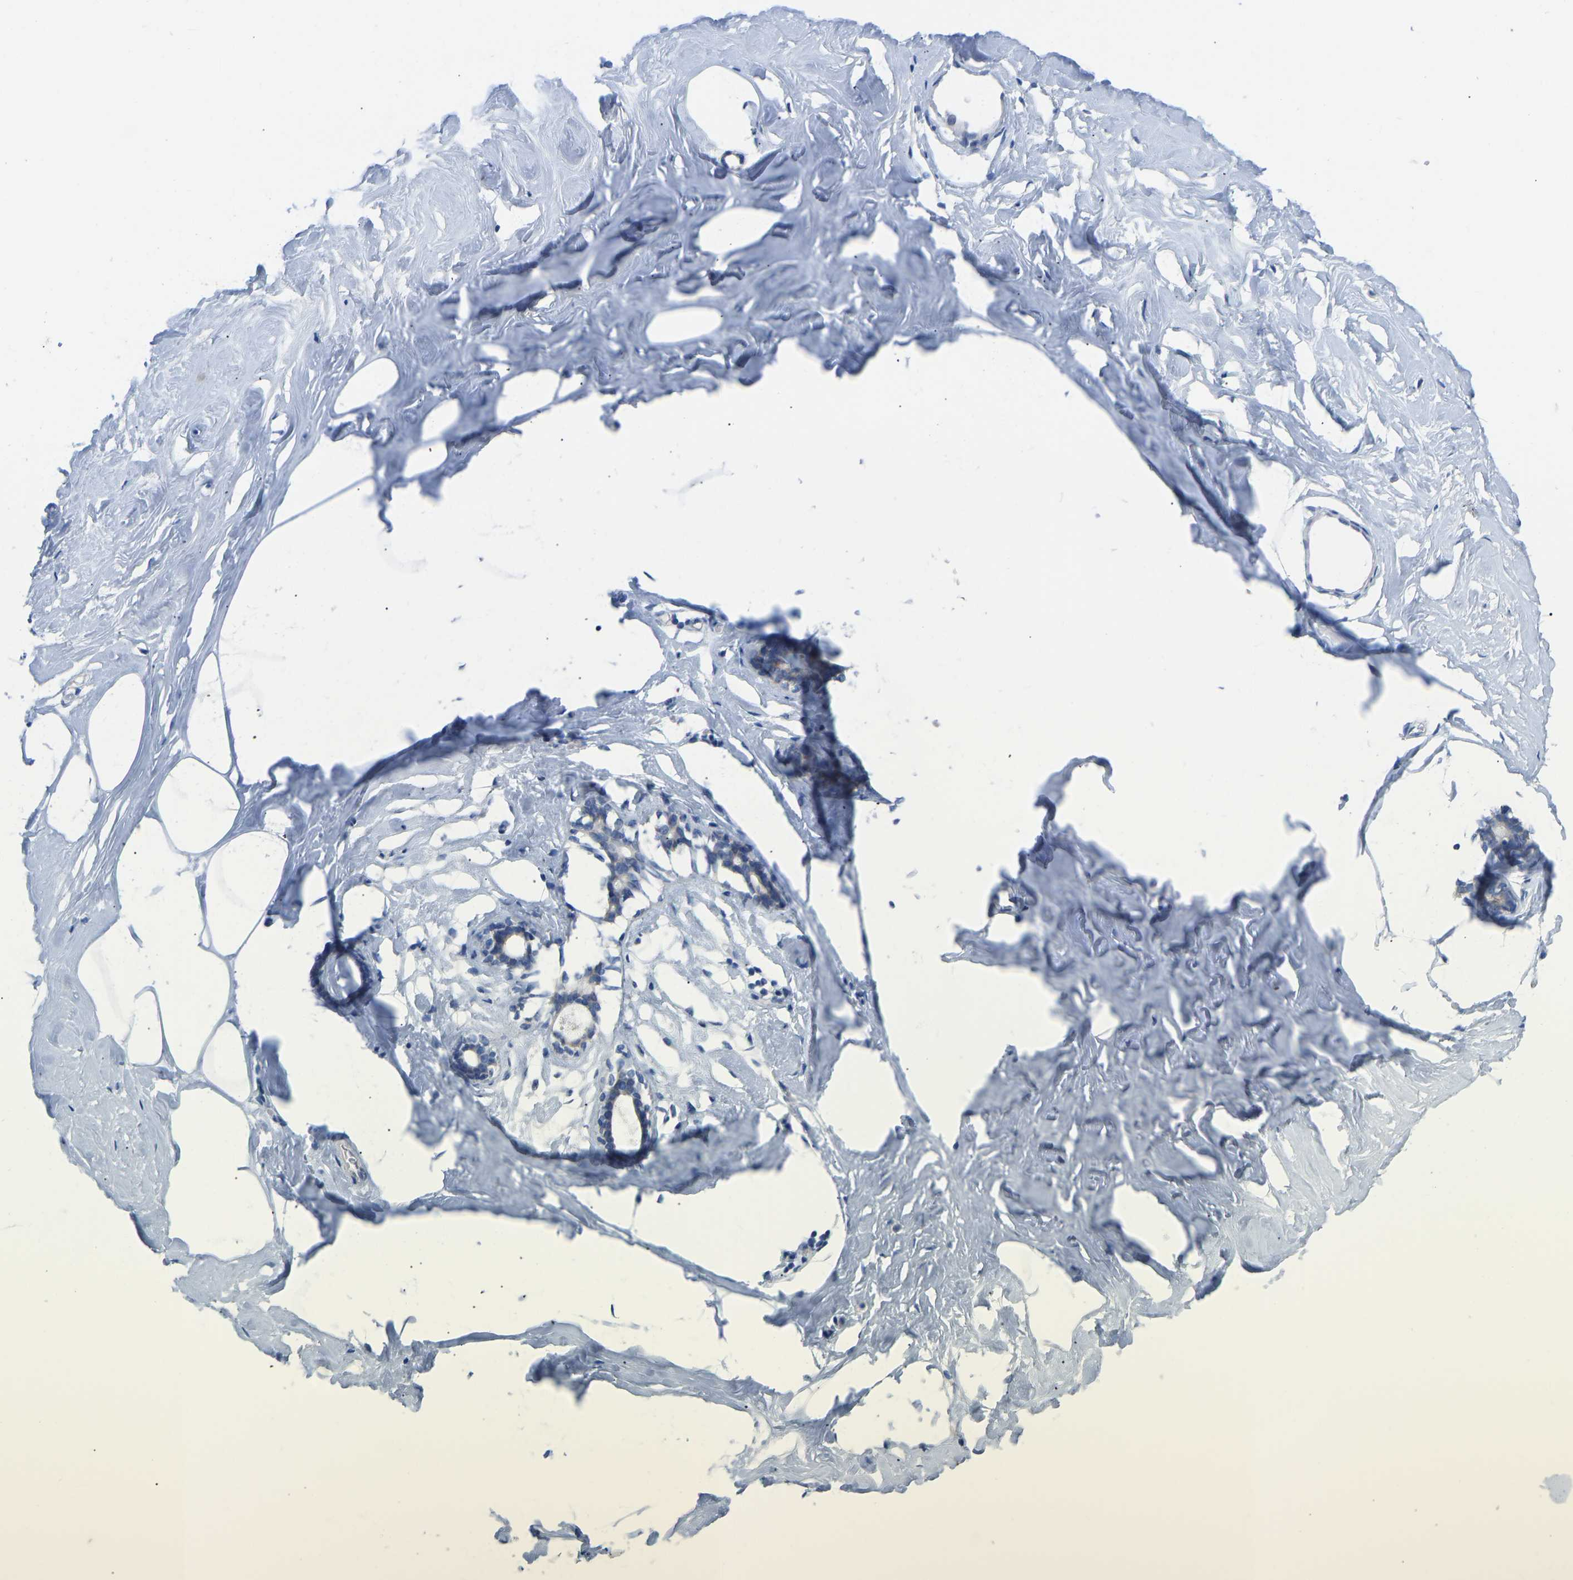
{"staining": {"intensity": "negative", "quantity": "none", "location": "none"}, "tissue": "adipose tissue", "cell_type": "Adipocytes", "image_type": "normal", "snomed": [{"axis": "morphology", "description": "Normal tissue, NOS"}, {"axis": "morphology", "description": "Fibrosis, NOS"}, {"axis": "topography", "description": "Breast"}, {"axis": "topography", "description": "Adipose tissue"}], "caption": "Unremarkable adipose tissue was stained to show a protein in brown. There is no significant positivity in adipocytes. Nuclei are stained in blue.", "gene": "OLIG2", "patient": {"sex": "female", "age": 39}}